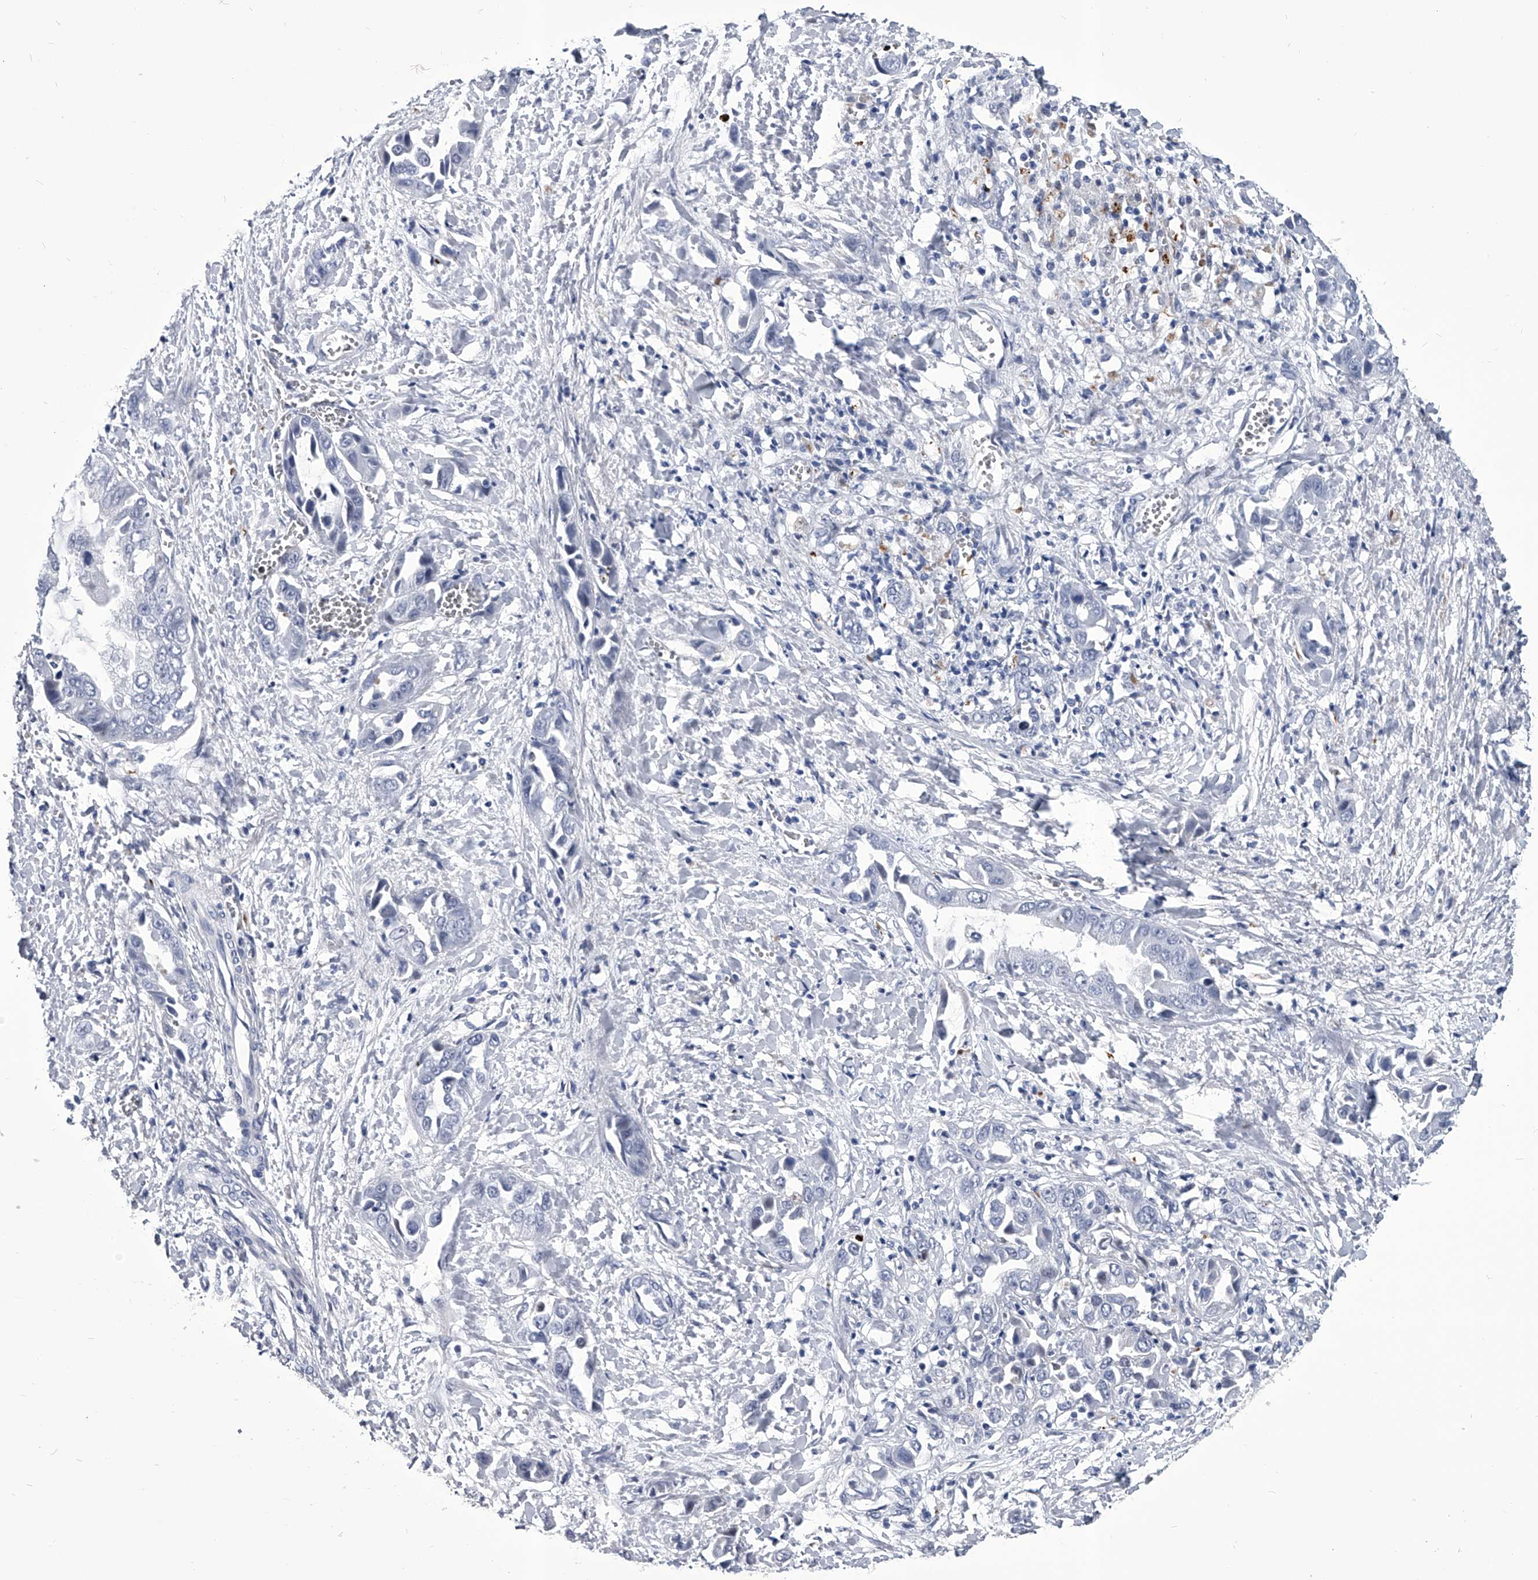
{"staining": {"intensity": "negative", "quantity": "none", "location": "none"}, "tissue": "liver cancer", "cell_type": "Tumor cells", "image_type": "cancer", "snomed": [{"axis": "morphology", "description": "Cholangiocarcinoma"}, {"axis": "topography", "description": "Liver"}], "caption": "High power microscopy micrograph of an IHC micrograph of liver cancer, revealing no significant staining in tumor cells.", "gene": "CMTR1", "patient": {"sex": "female", "age": 52}}